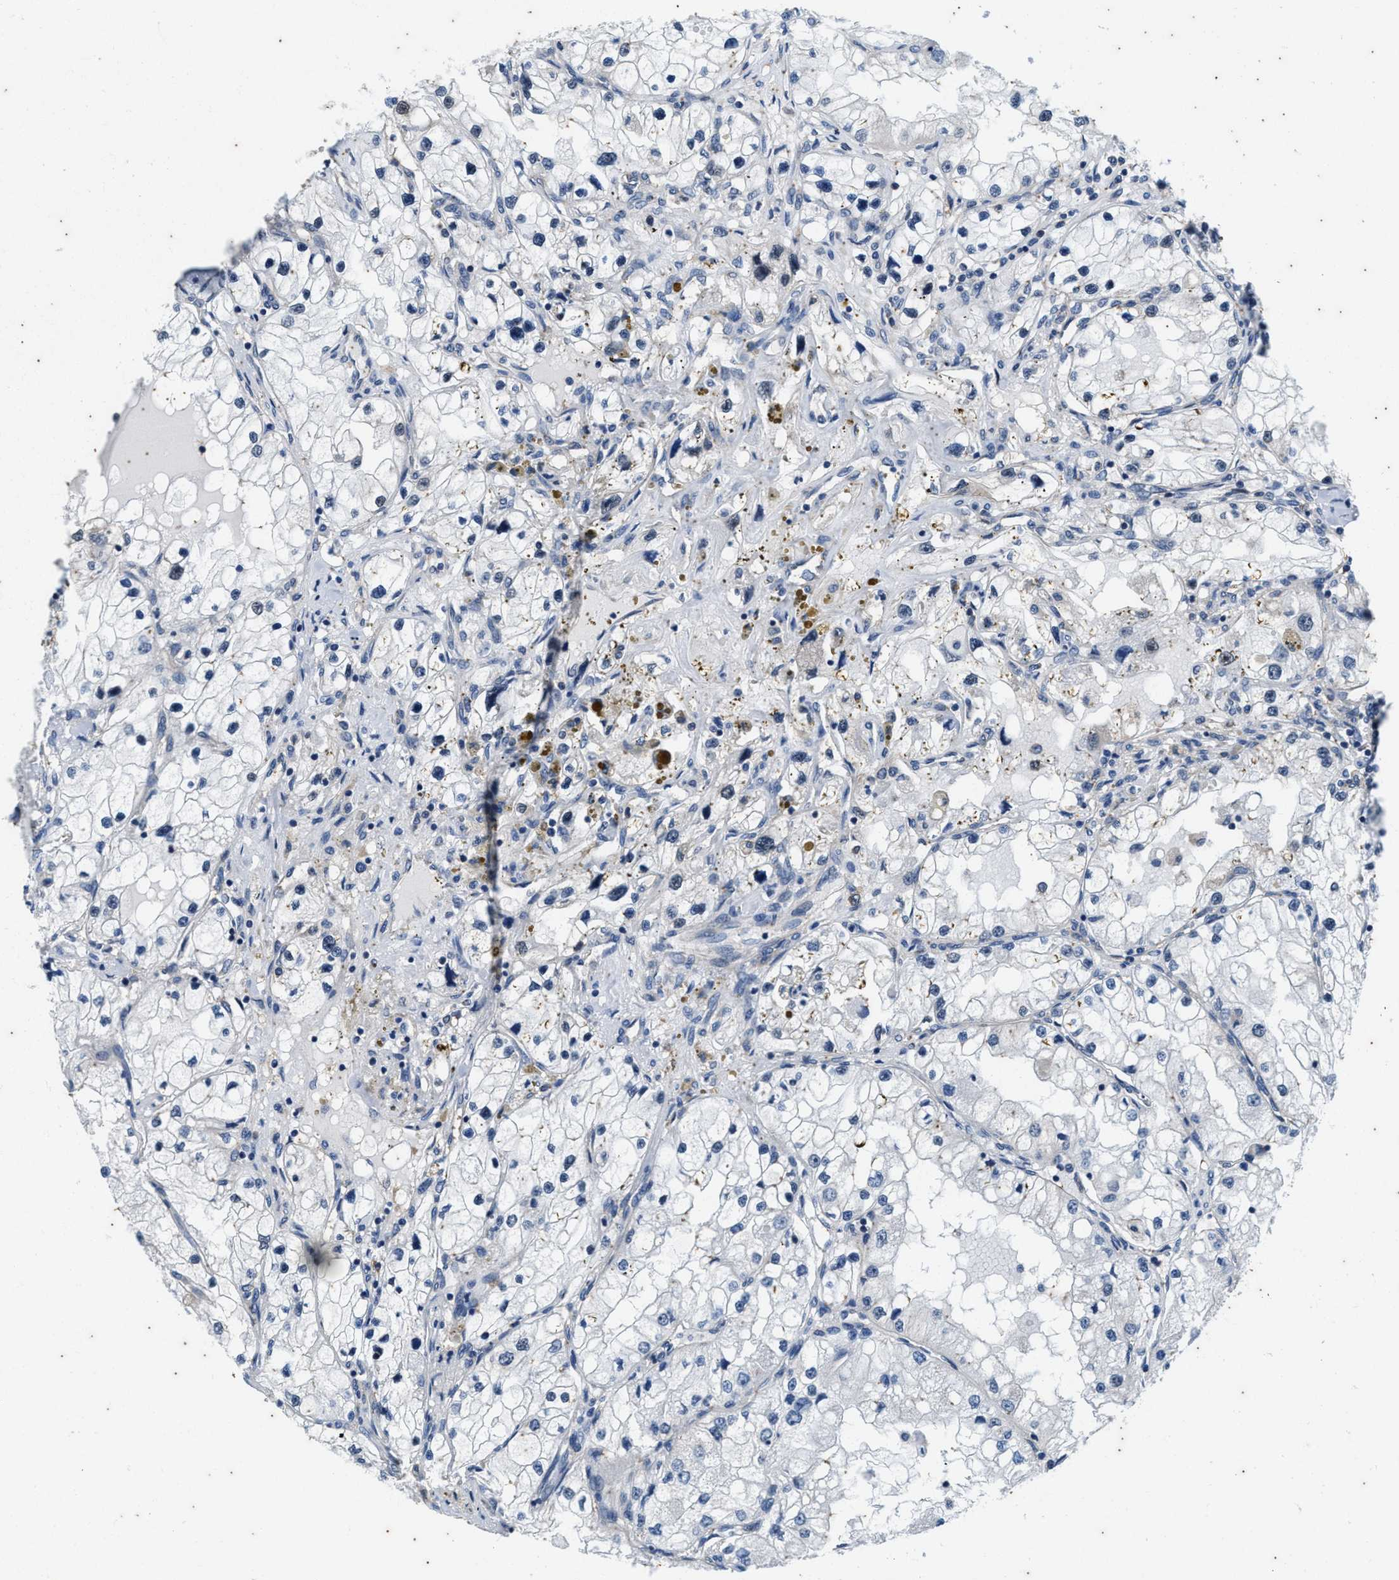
{"staining": {"intensity": "negative", "quantity": "none", "location": "none"}, "tissue": "renal cancer", "cell_type": "Tumor cells", "image_type": "cancer", "snomed": [{"axis": "morphology", "description": "Adenocarcinoma, NOS"}, {"axis": "topography", "description": "Kidney"}], "caption": "Renal cancer (adenocarcinoma) was stained to show a protein in brown. There is no significant positivity in tumor cells.", "gene": "COX19", "patient": {"sex": "male", "age": 68}}